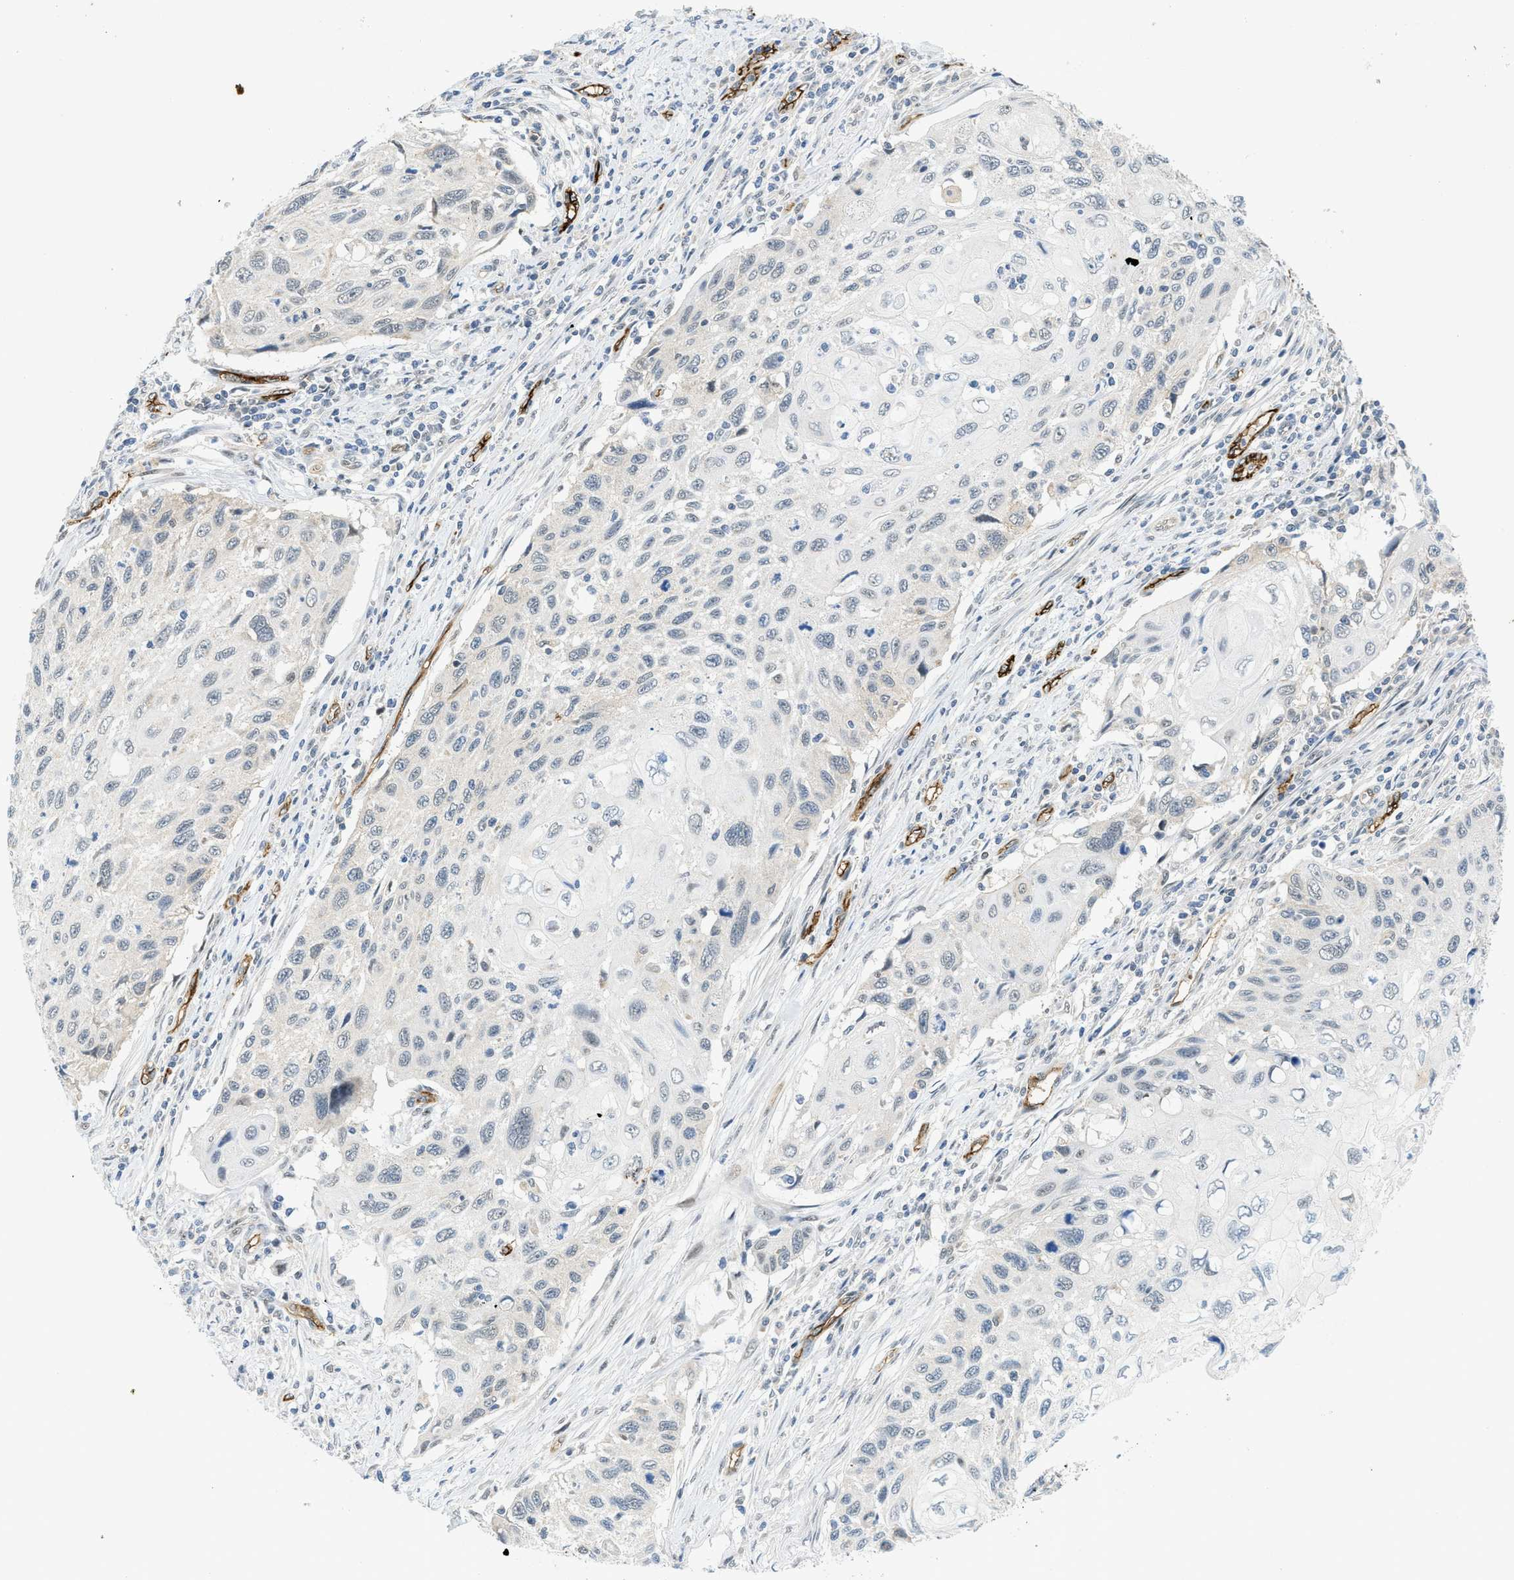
{"staining": {"intensity": "negative", "quantity": "none", "location": "none"}, "tissue": "cervical cancer", "cell_type": "Tumor cells", "image_type": "cancer", "snomed": [{"axis": "morphology", "description": "Squamous cell carcinoma, NOS"}, {"axis": "topography", "description": "Cervix"}], "caption": "Squamous cell carcinoma (cervical) was stained to show a protein in brown. There is no significant expression in tumor cells.", "gene": "SLCO2A1", "patient": {"sex": "female", "age": 70}}